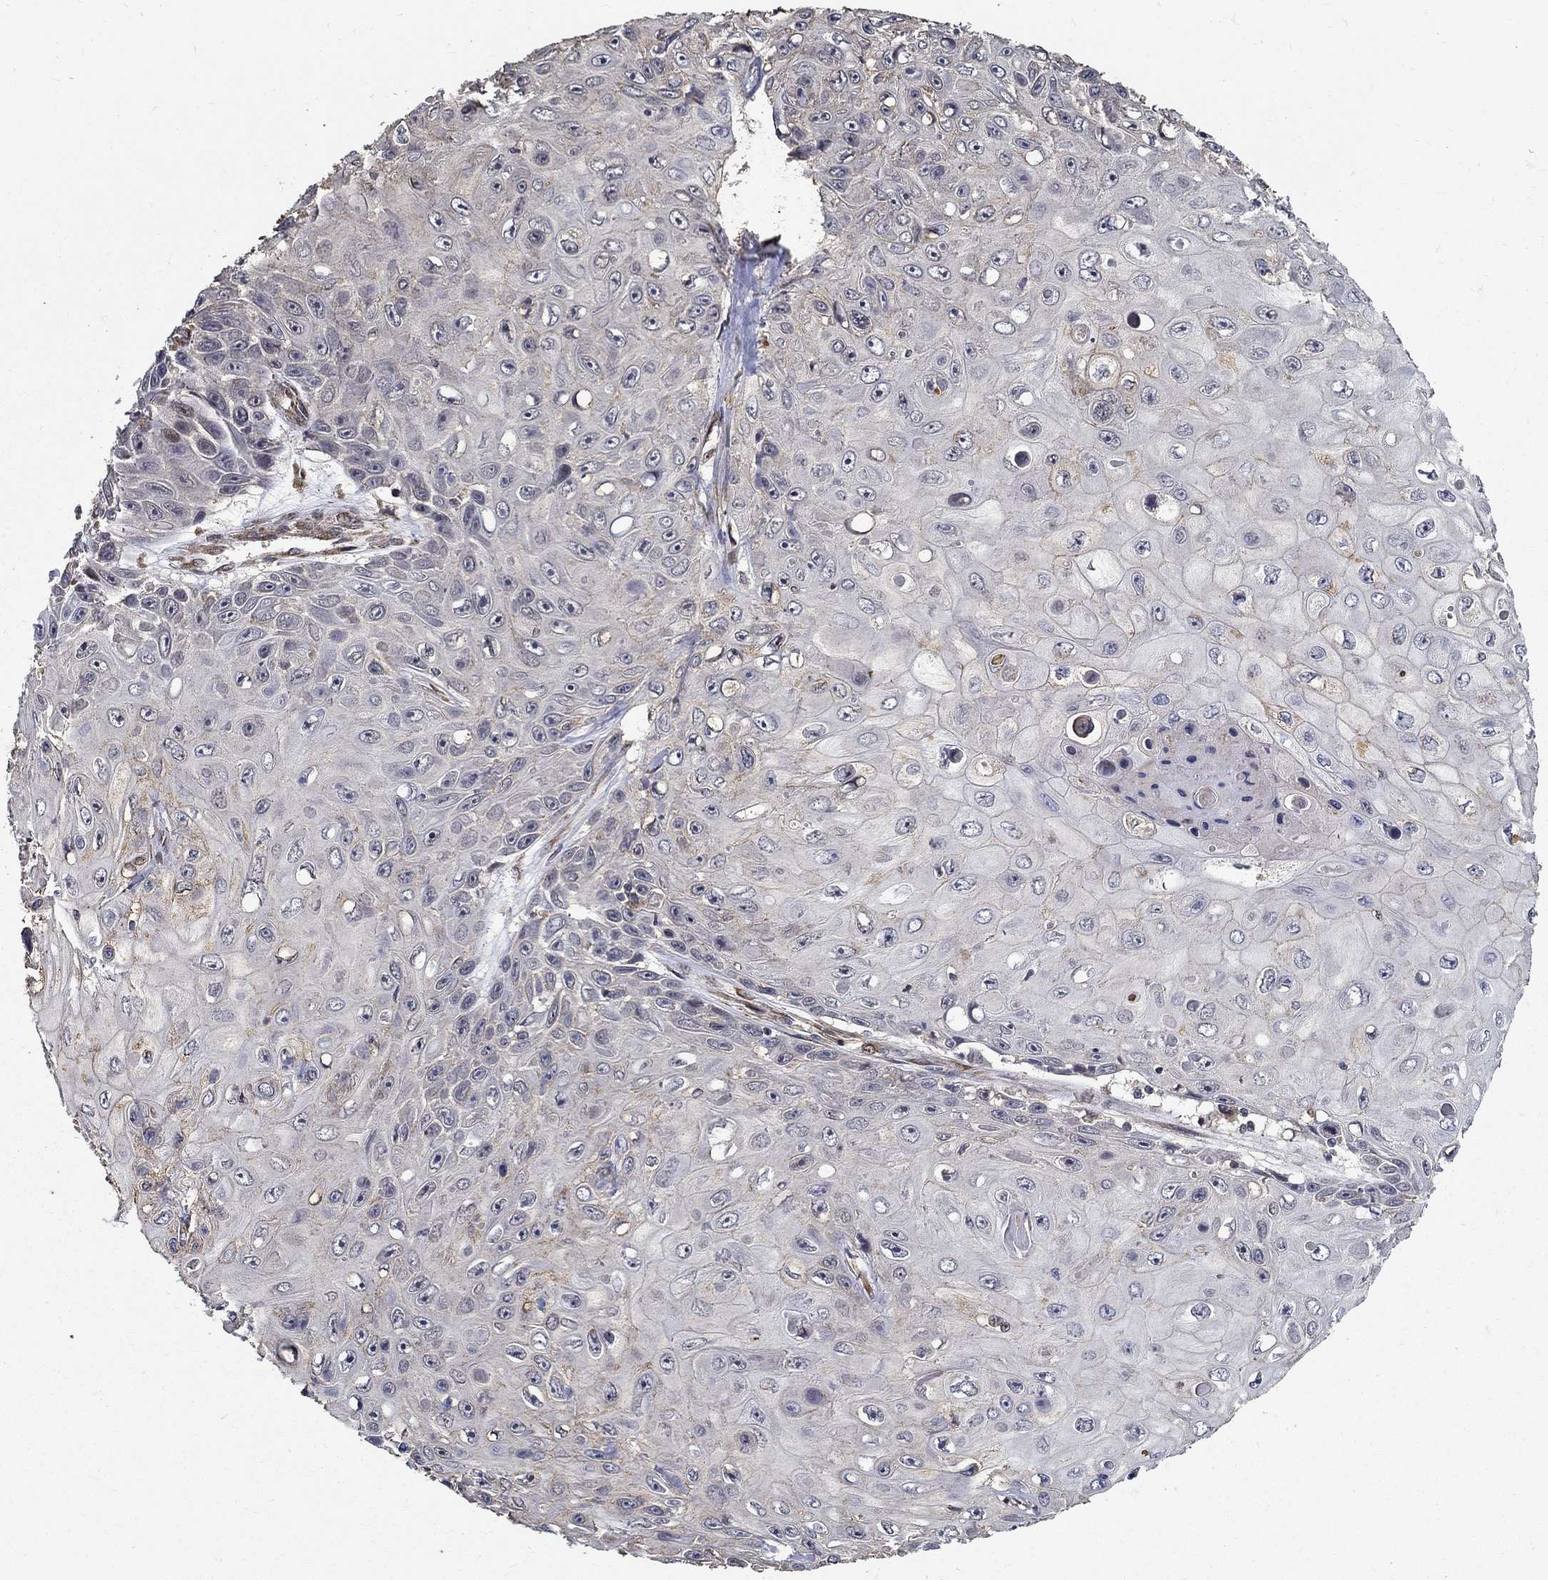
{"staining": {"intensity": "negative", "quantity": "none", "location": "none"}, "tissue": "skin cancer", "cell_type": "Tumor cells", "image_type": "cancer", "snomed": [{"axis": "morphology", "description": "Squamous cell carcinoma, NOS"}, {"axis": "topography", "description": "Skin"}], "caption": "Immunohistochemical staining of skin squamous cell carcinoma reveals no significant expression in tumor cells.", "gene": "ZNF594", "patient": {"sex": "male", "age": 82}}